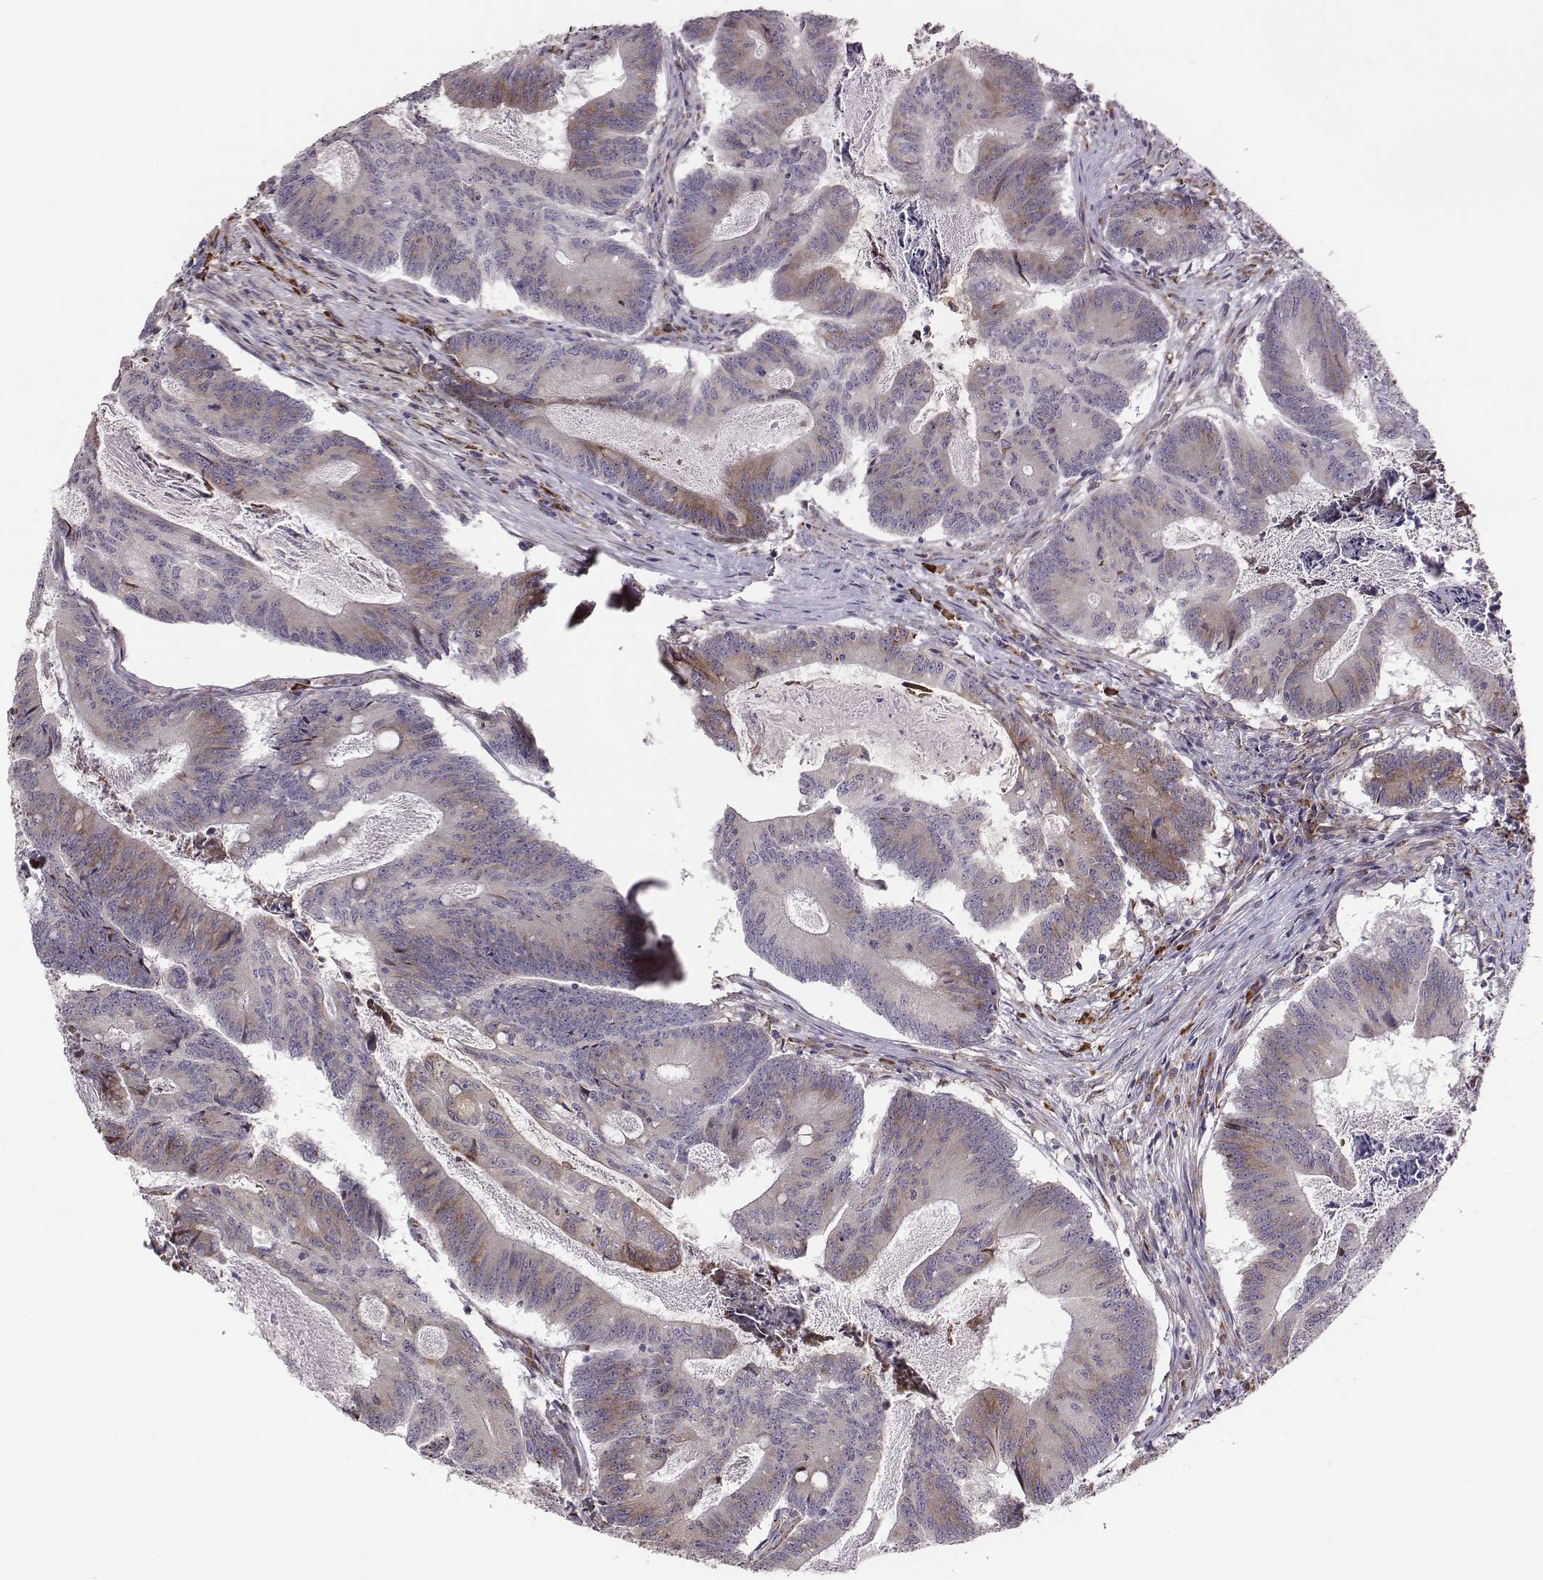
{"staining": {"intensity": "moderate", "quantity": ">75%", "location": "cytoplasmic/membranous"}, "tissue": "colorectal cancer", "cell_type": "Tumor cells", "image_type": "cancer", "snomed": [{"axis": "morphology", "description": "Adenocarcinoma, NOS"}, {"axis": "topography", "description": "Colon"}], "caption": "Immunohistochemical staining of adenocarcinoma (colorectal) demonstrates medium levels of moderate cytoplasmic/membranous staining in approximately >75% of tumor cells.", "gene": "SELENOI", "patient": {"sex": "female", "age": 70}}